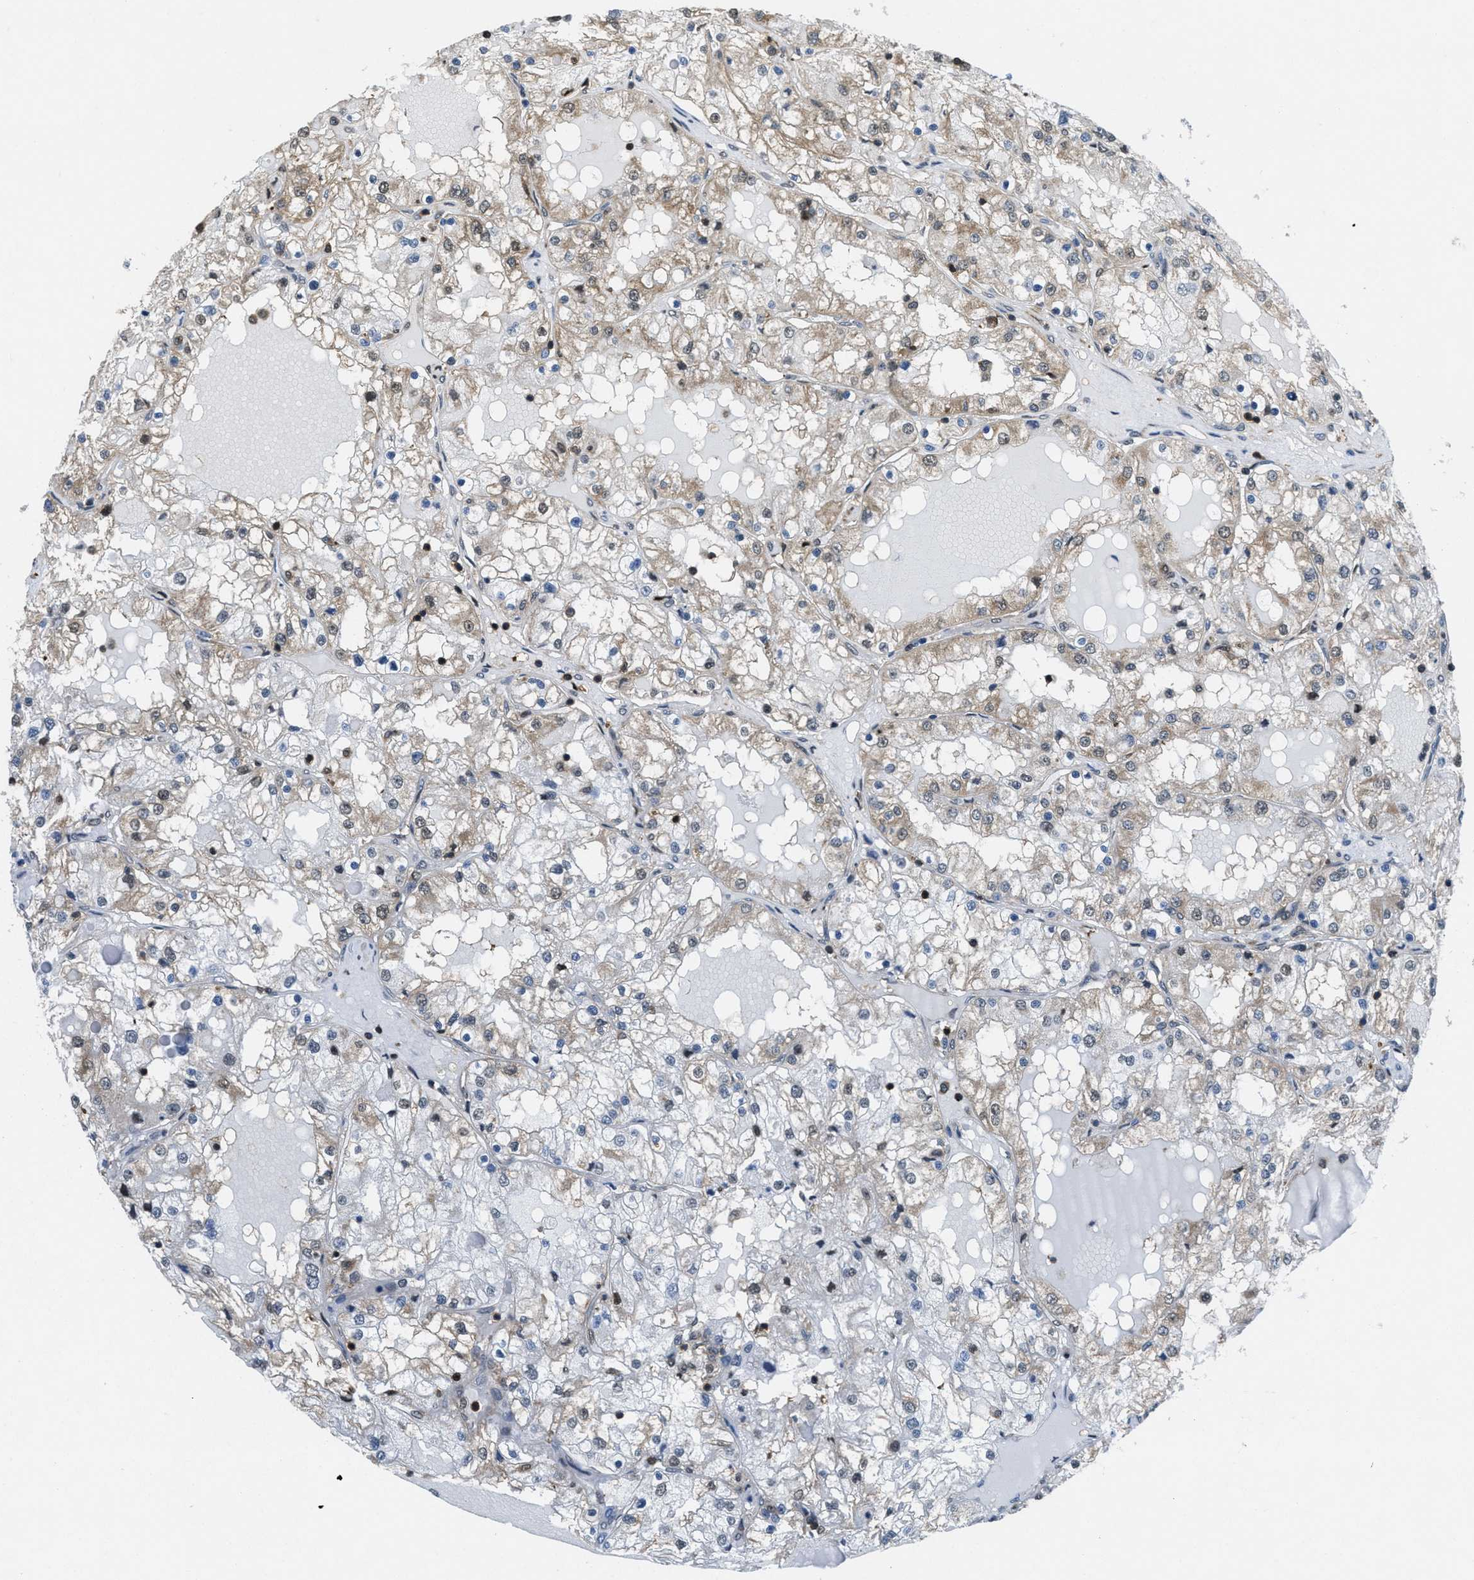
{"staining": {"intensity": "weak", "quantity": "25%-75%", "location": "cytoplasmic/membranous"}, "tissue": "renal cancer", "cell_type": "Tumor cells", "image_type": "cancer", "snomed": [{"axis": "morphology", "description": "Adenocarcinoma, NOS"}, {"axis": "topography", "description": "Kidney"}], "caption": "Immunohistochemistry staining of renal cancer, which demonstrates low levels of weak cytoplasmic/membranous positivity in approximately 25%-75% of tumor cells indicating weak cytoplasmic/membranous protein staining. The staining was performed using DAB (brown) for protein detection and nuclei were counterstained in hematoxylin (blue).", "gene": "PIP5K1C", "patient": {"sex": "male", "age": 68}}